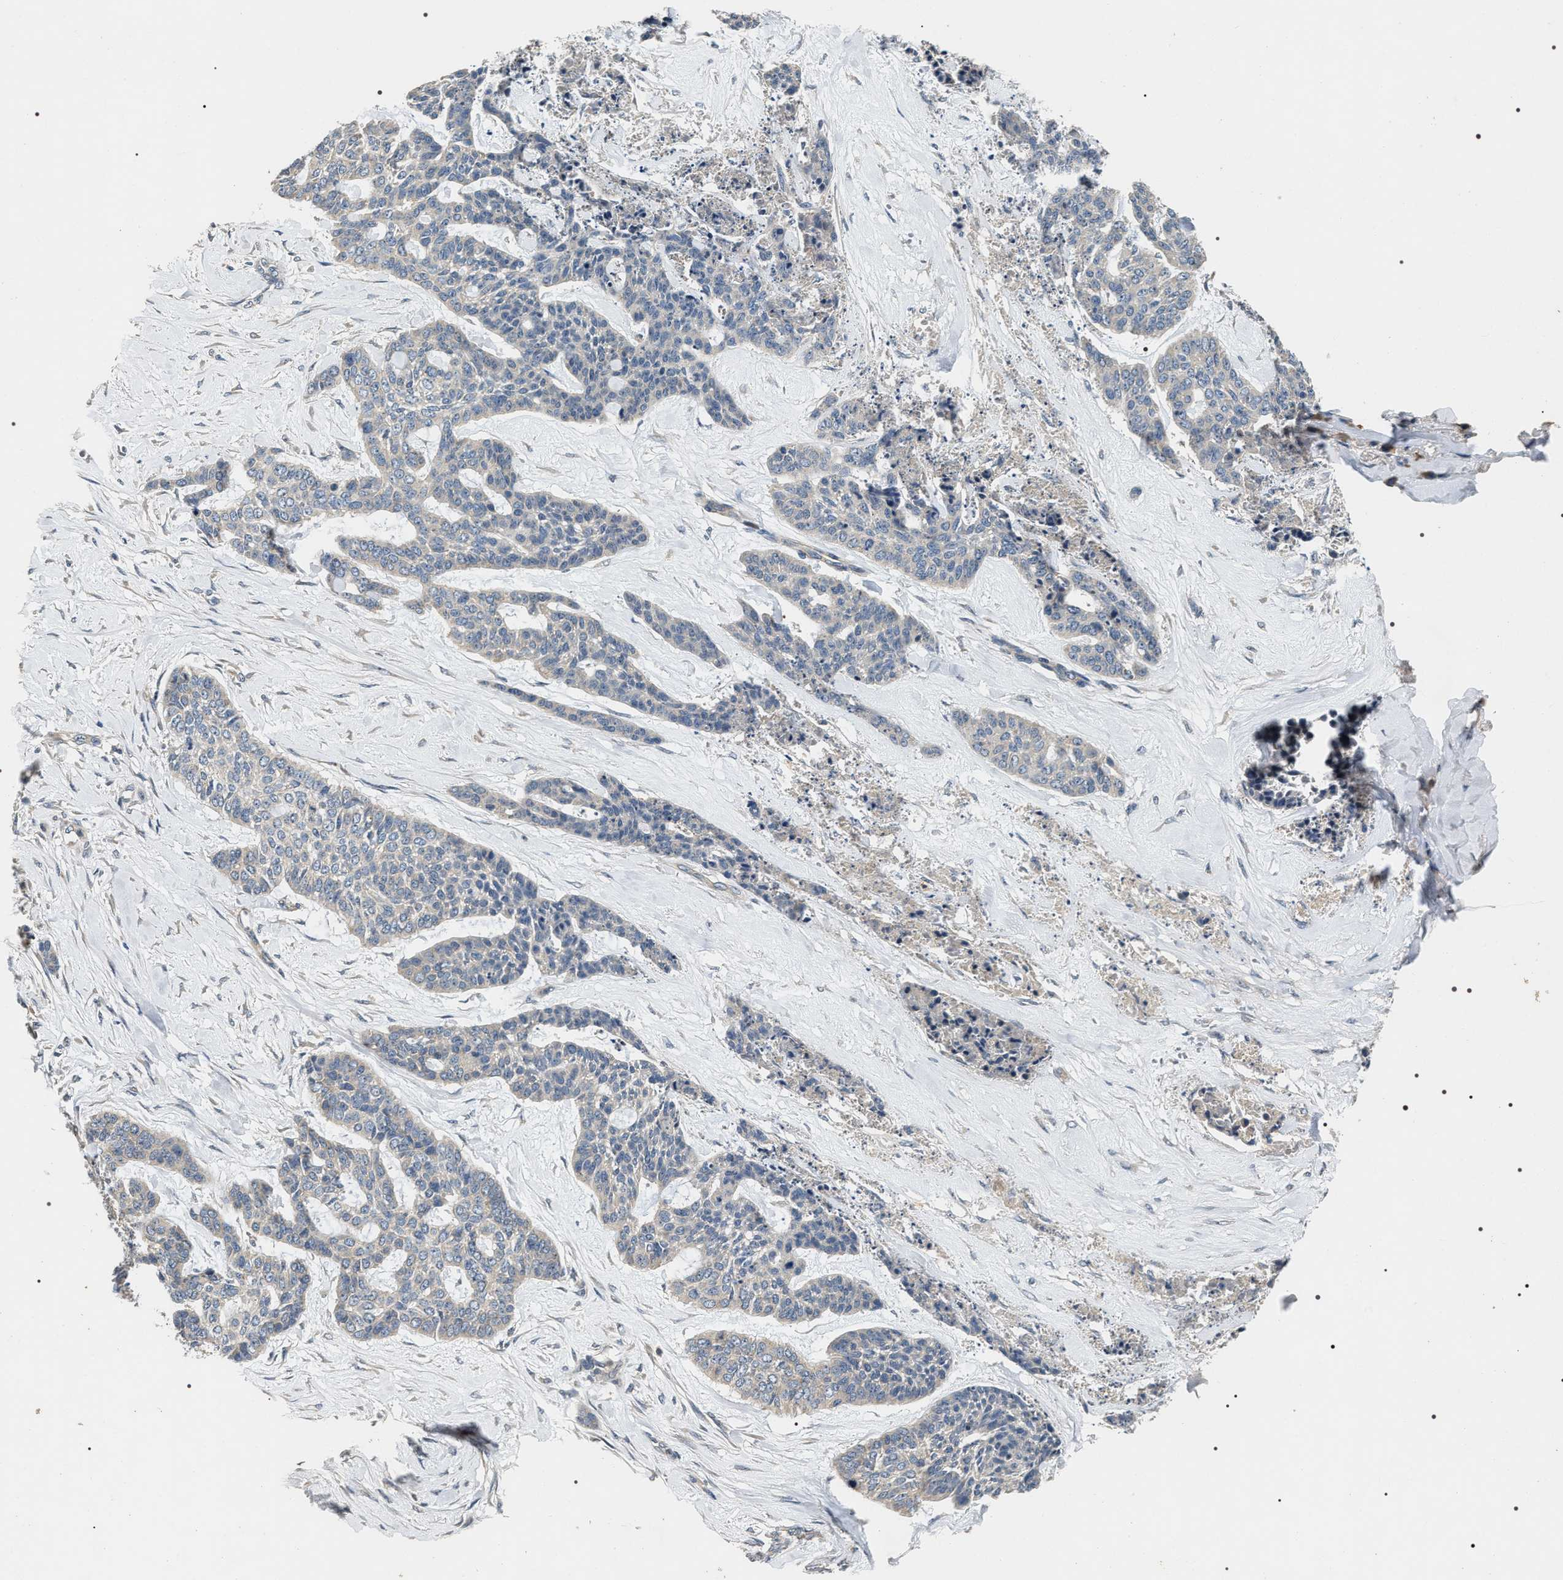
{"staining": {"intensity": "negative", "quantity": "none", "location": "none"}, "tissue": "skin cancer", "cell_type": "Tumor cells", "image_type": "cancer", "snomed": [{"axis": "morphology", "description": "Basal cell carcinoma"}, {"axis": "topography", "description": "Skin"}], "caption": "There is no significant staining in tumor cells of skin basal cell carcinoma. The staining is performed using DAB (3,3'-diaminobenzidine) brown chromogen with nuclei counter-stained in using hematoxylin.", "gene": "IFT81", "patient": {"sex": "female", "age": 64}}